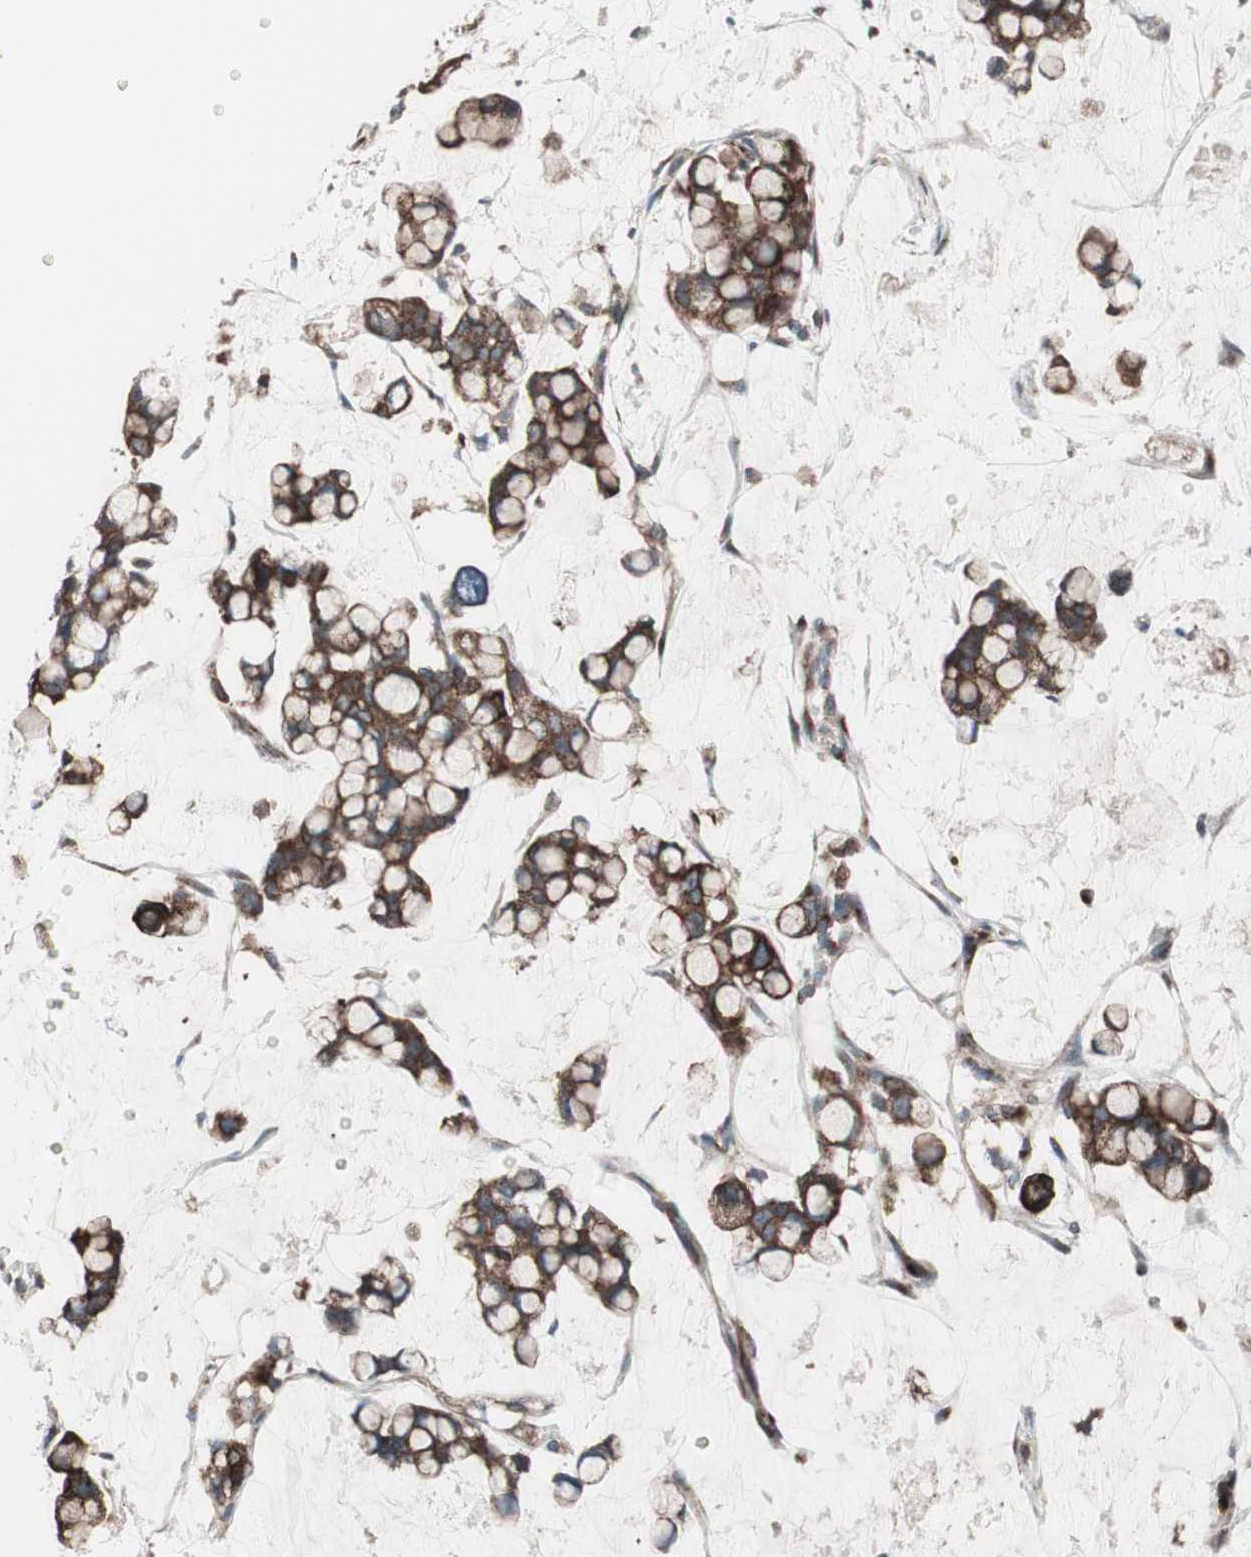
{"staining": {"intensity": "strong", "quantity": ">75%", "location": "cytoplasmic/membranous"}, "tissue": "stomach cancer", "cell_type": "Tumor cells", "image_type": "cancer", "snomed": [{"axis": "morphology", "description": "Adenocarcinoma, NOS"}, {"axis": "topography", "description": "Stomach, lower"}], "caption": "Immunohistochemistry (IHC) staining of stomach cancer, which shows high levels of strong cytoplasmic/membranous staining in about >75% of tumor cells indicating strong cytoplasmic/membranous protein expression. The staining was performed using DAB (3,3'-diaminobenzidine) (brown) for protein detection and nuclei were counterstained in hematoxylin (blue).", "gene": "SEC31A", "patient": {"sex": "male", "age": 84}}